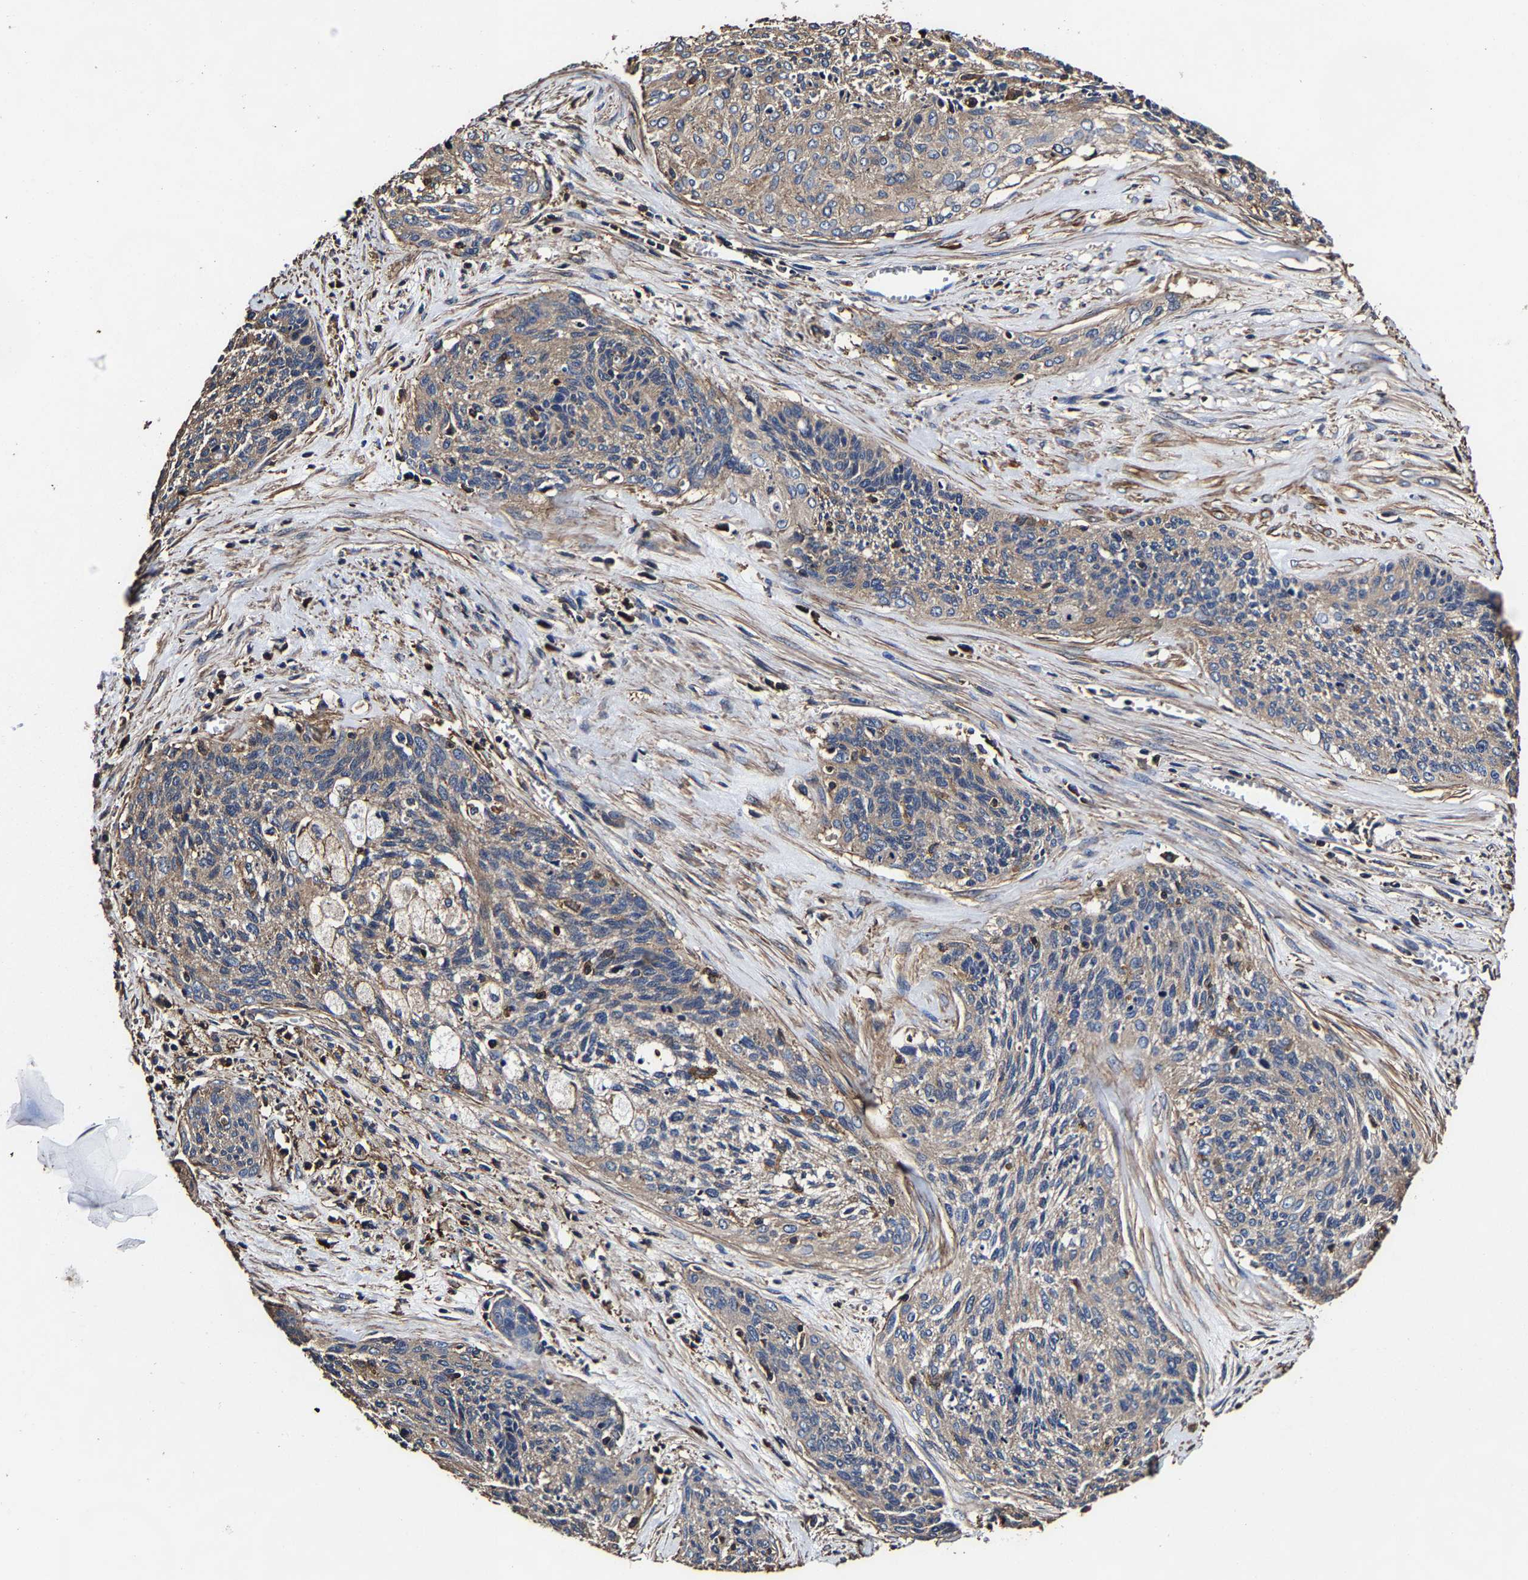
{"staining": {"intensity": "weak", "quantity": "25%-75%", "location": "cytoplasmic/membranous"}, "tissue": "cervical cancer", "cell_type": "Tumor cells", "image_type": "cancer", "snomed": [{"axis": "morphology", "description": "Squamous cell carcinoma, NOS"}, {"axis": "topography", "description": "Cervix"}], "caption": "Protein staining of cervical cancer tissue demonstrates weak cytoplasmic/membranous expression in about 25%-75% of tumor cells.", "gene": "SSH3", "patient": {"sex": "female", "age": 55}}